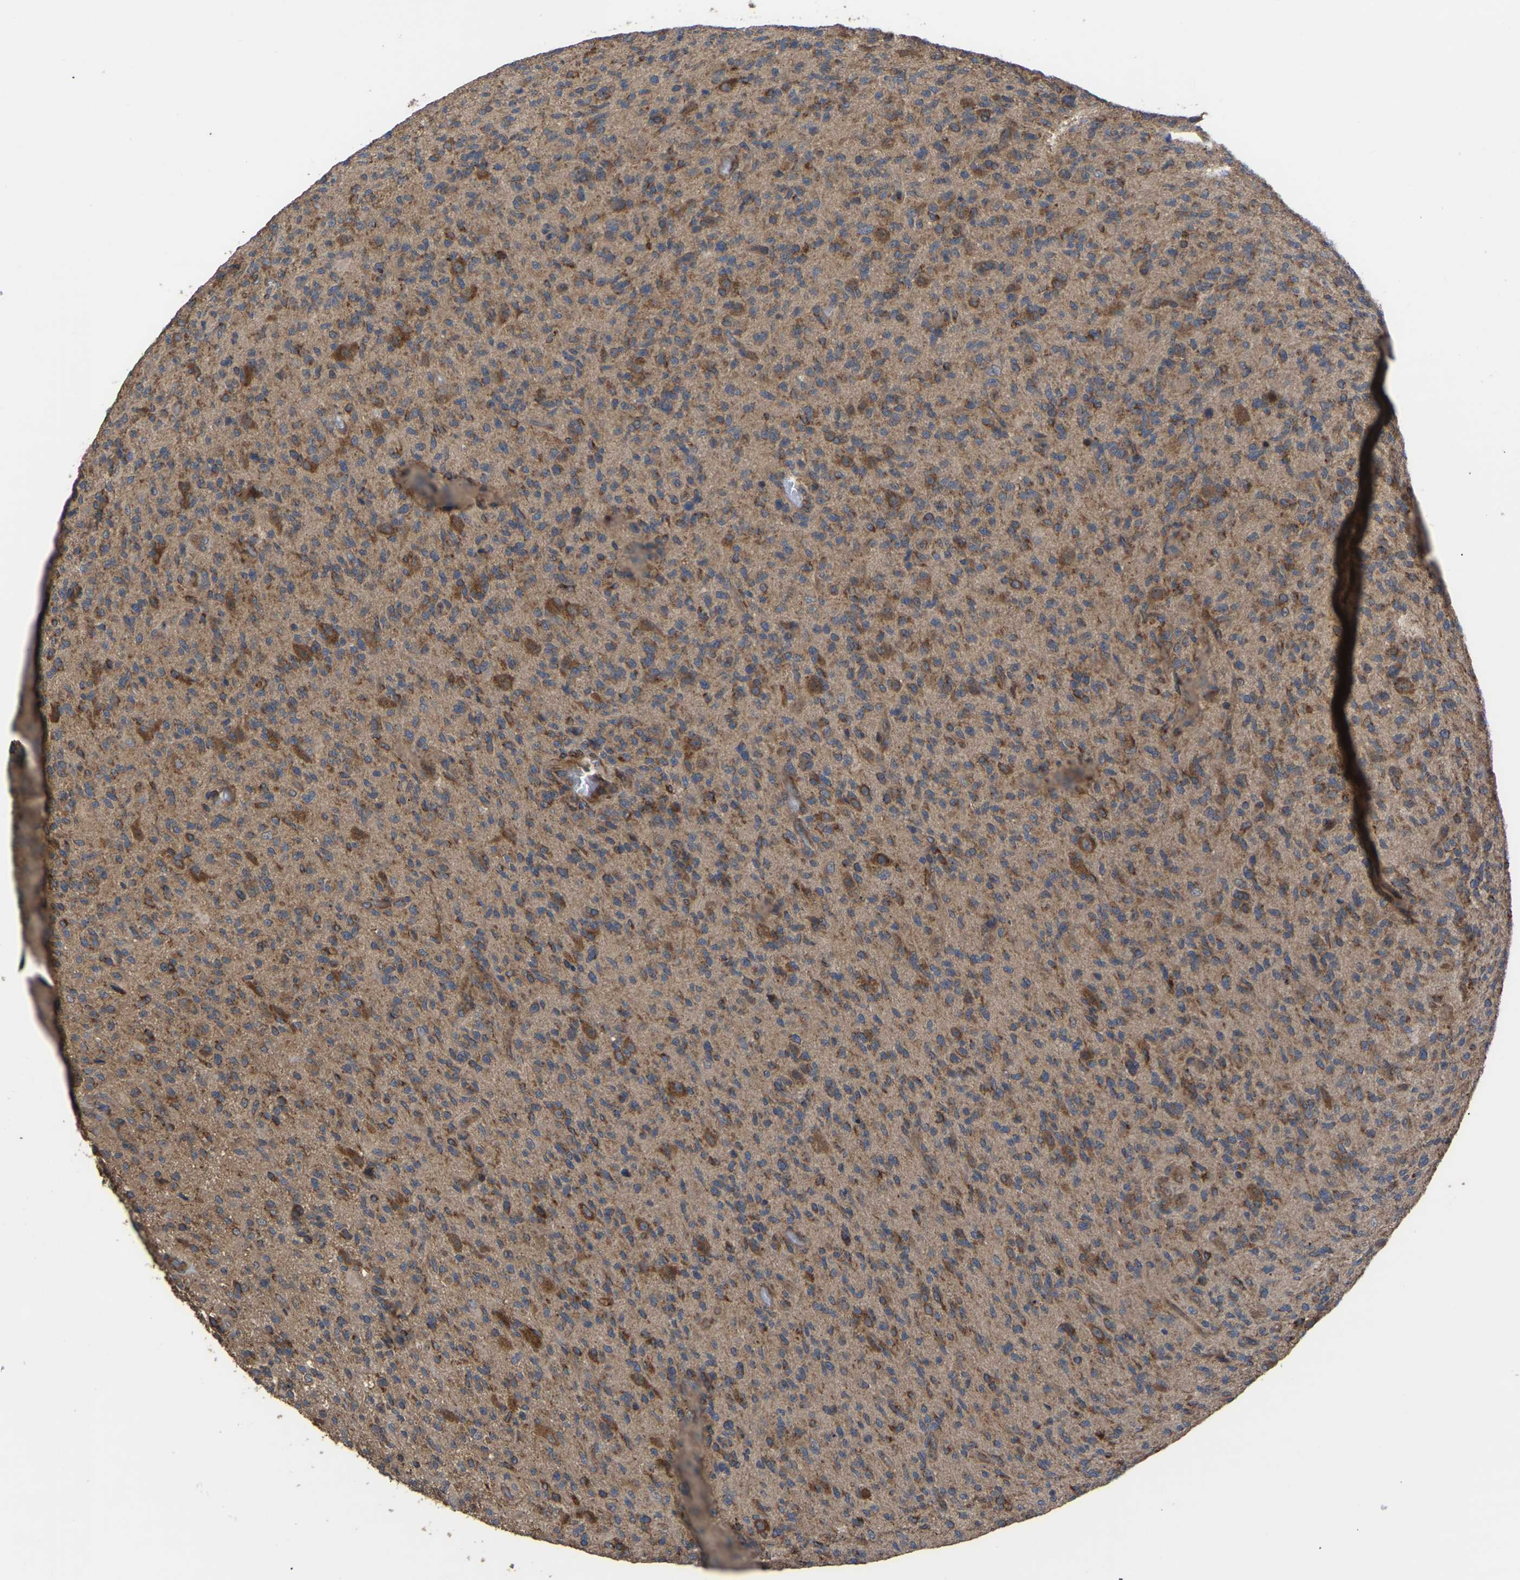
{"staining": {"intensity": "moderate", "quantity": "25%-75%", "location": "cytoplasmic/membranous"}, "tissue": "glioma", "cell_type": "Tumor cells", "image_type": "cancer", "snomed": [{"axis": "morphology", "description": "Glioma, malignant, High grade"}, {"axis": "topography", "description": "Brain"}], "caption": "A medium amount of moderate cytoplasmic/membranous staining is seen in about 25%-75% of tumor cells in malignant glioma (high-grade) tissue. The staining was performed using DAB, with brown indicating positive protein expression. Nuclei are stained blue with hematoxylin.", "gene": "GCC1", "patient": {"sex": "male", "age": 71}}